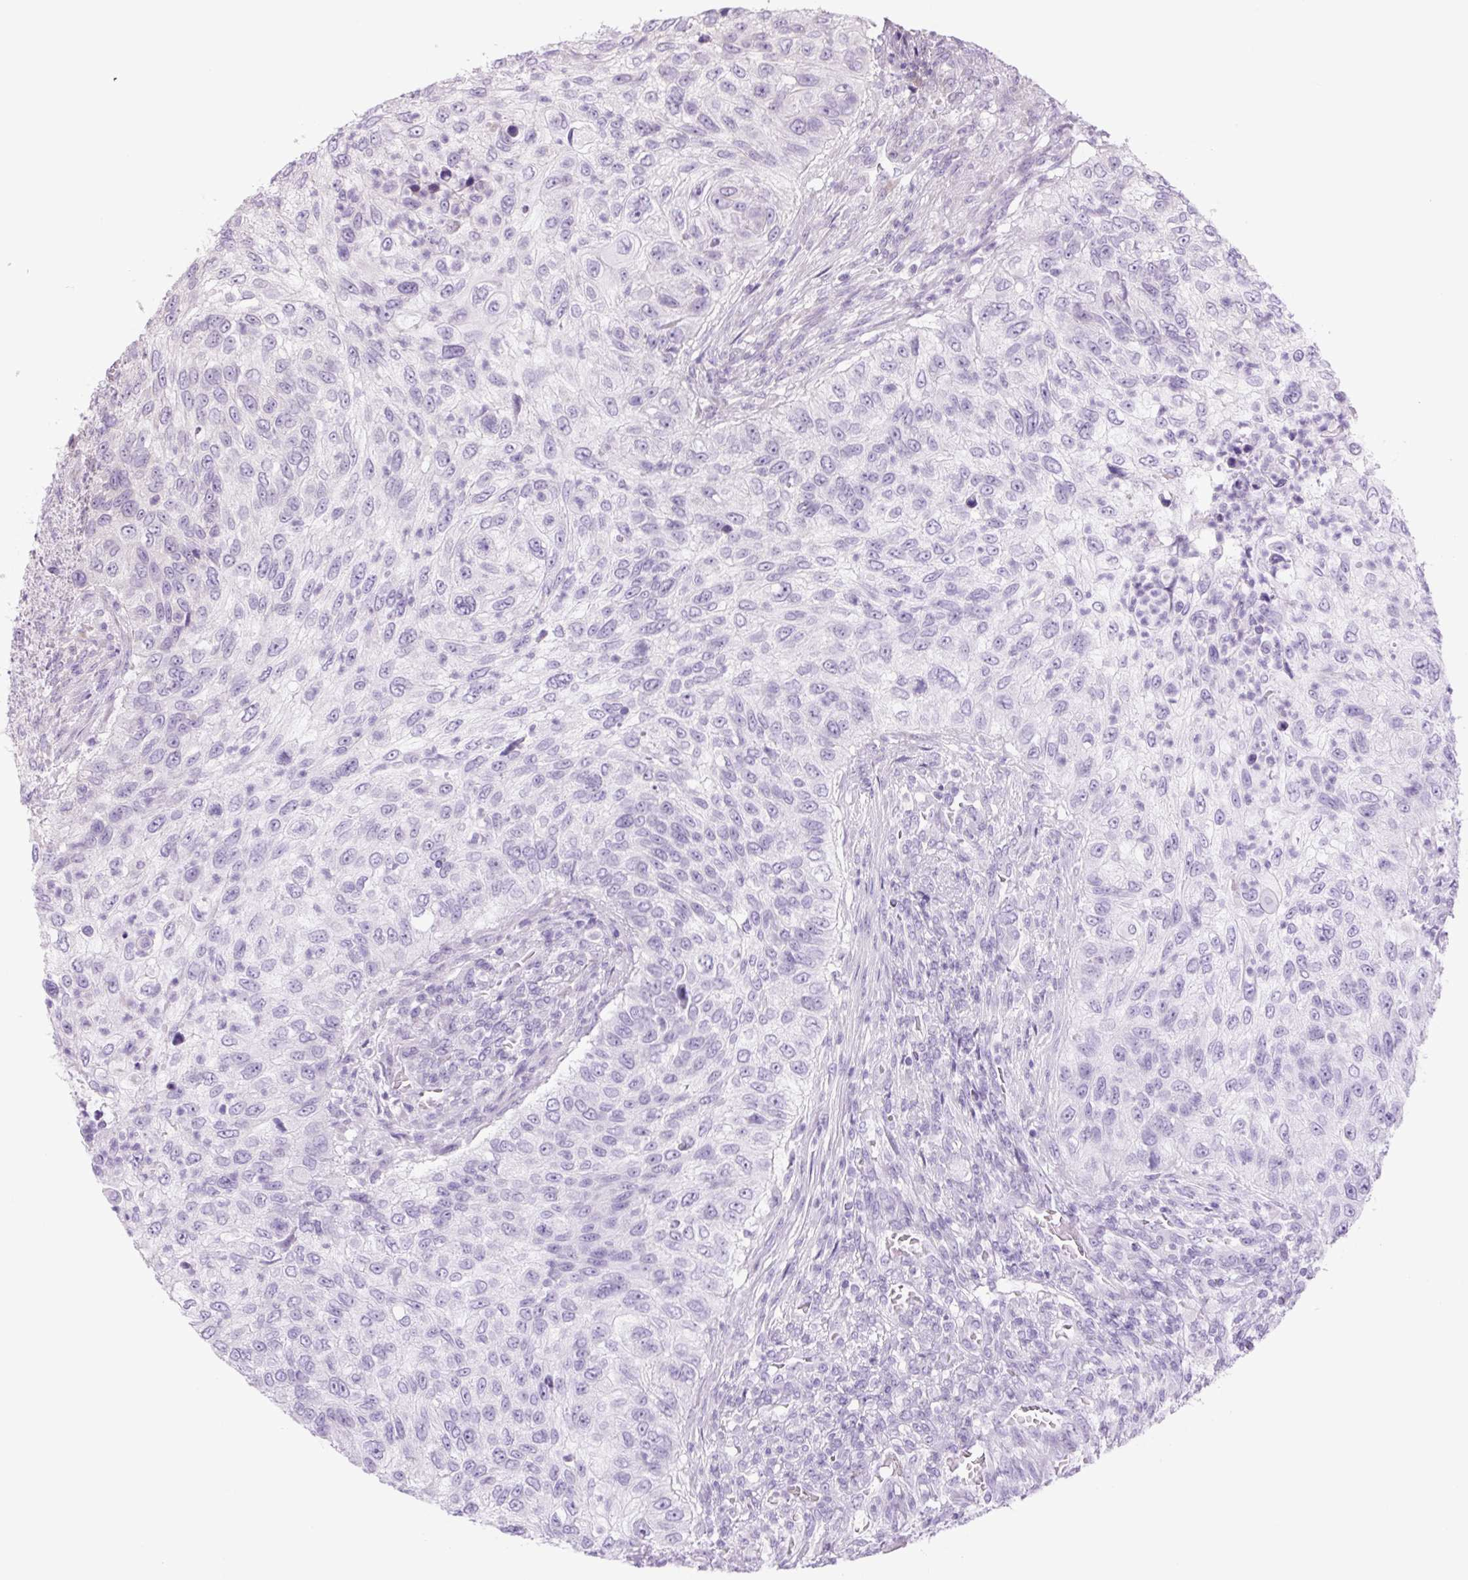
{"staining": {"intensity": "negative", "quantity": "none", "location": "none"}, "tissue": "urothelial cancer", "cell_type": "Tumor cells", "image_type": "cancer", "snomed": [{"axis": "morphology", "description": "Urothelial carcinoma, High grade"}, {"axis": "topography", "description": "Urinary bladder"}], "caption": "Urothelial carcinoma (high-grade) stained for a protein using immunohistochemistry exhibits no positivity tumor cells.", "gene": "PLA2G4A", "patient": {"sex": "female", "age": 60}}